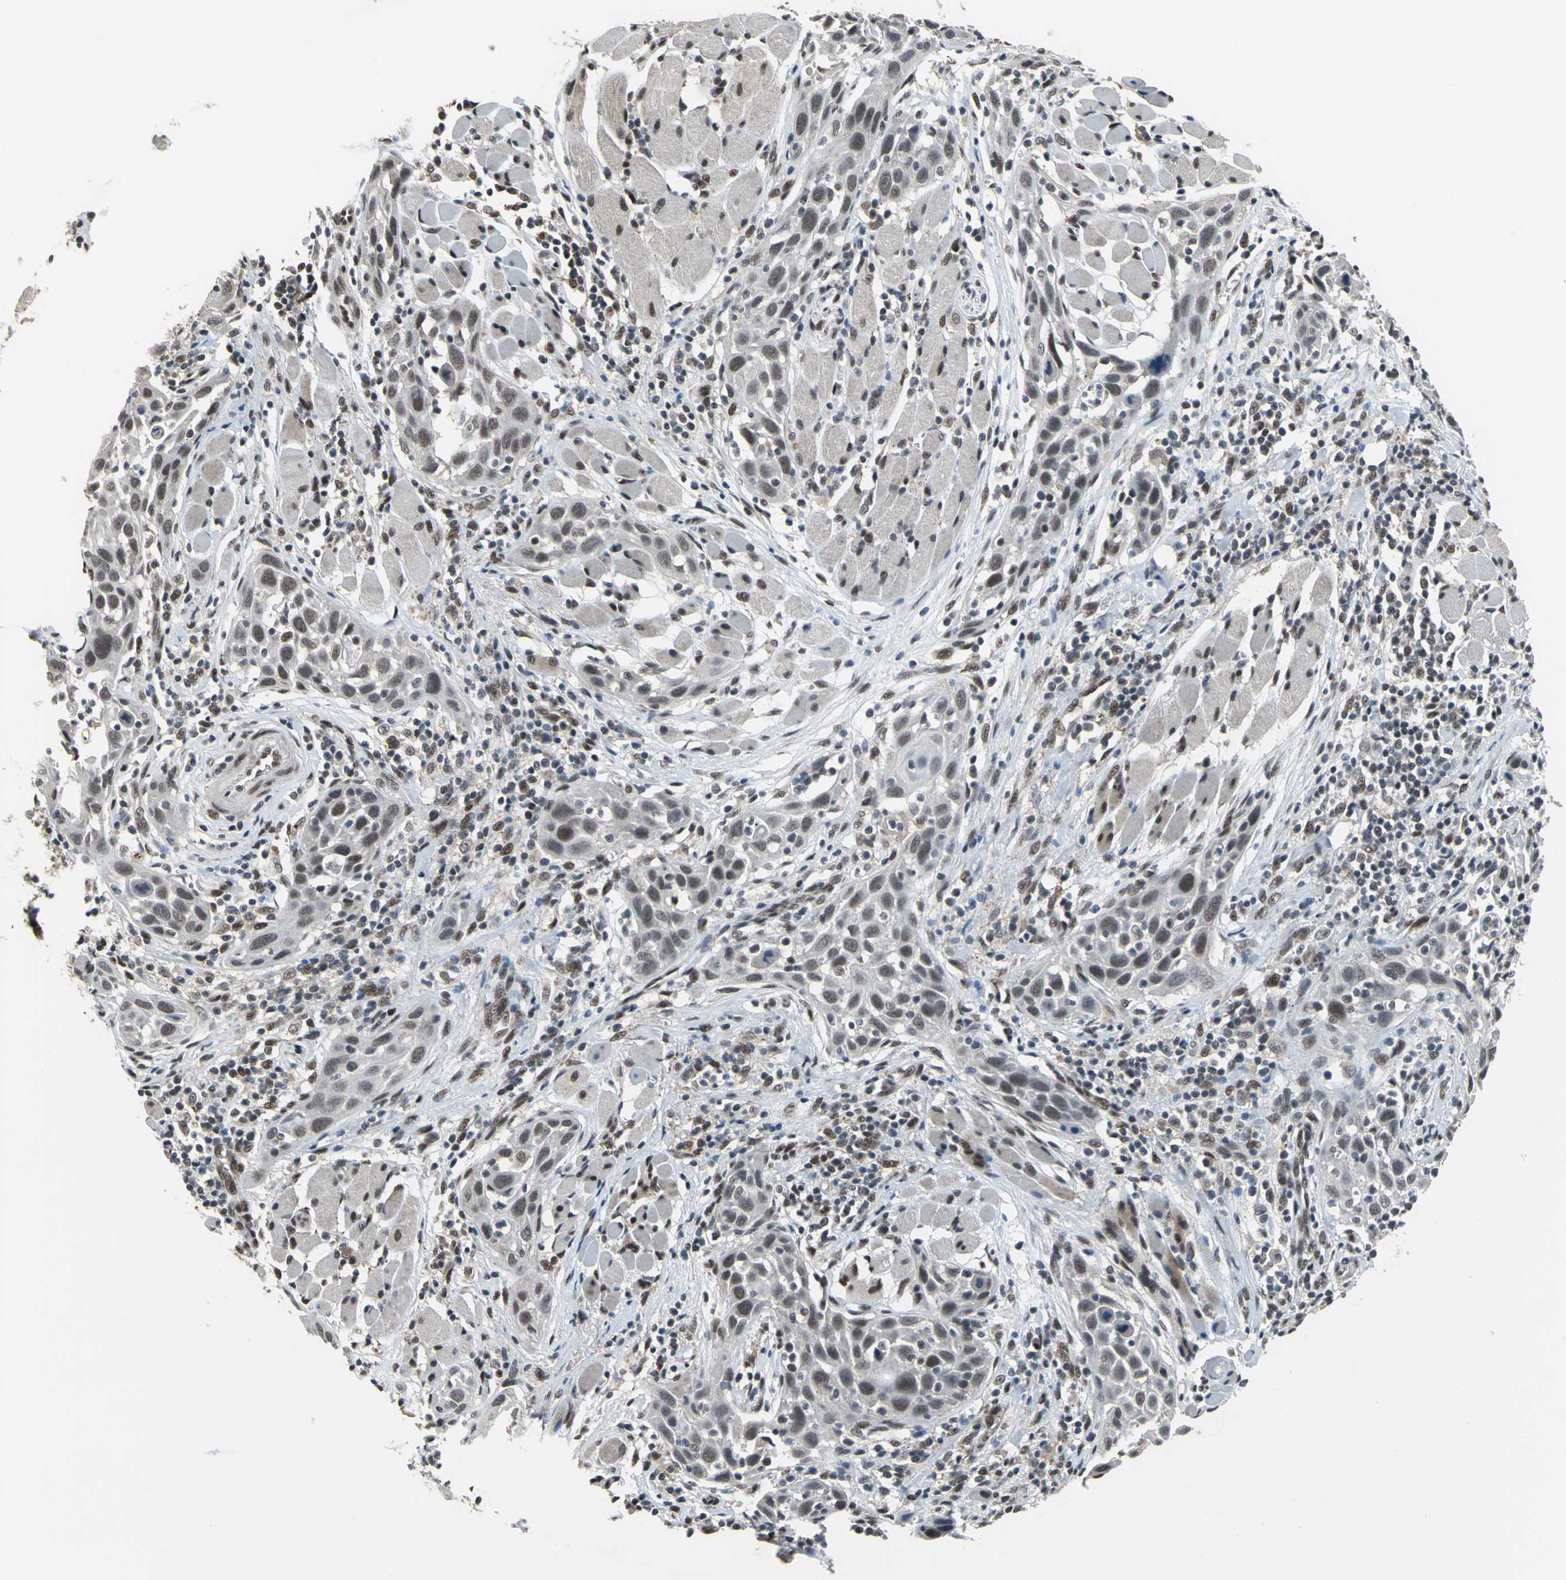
{"staining": {"intensity": "weak", "quantity": "25%-75%", "location": "nuclear"}, "tissue": "head and neck cancer", "cell_type": "Tumor cells", "image_type": "cancer", "snomed": [{"axis": "morphology", "description": "Squamous cell carcinoma, NOS"}, {"axis": "topography", "description": "Oral tissue"}, {"axis": "topography", "description": "Head-Neck"}], "caption": "About 25%-75% of tumor cells in human head and neck cancer exhibit weak nuclear protein expression as visualized by brown immunohistochemical staining.", "gene": "ELF2", "patient": {"sex": "female", "age": 50}}